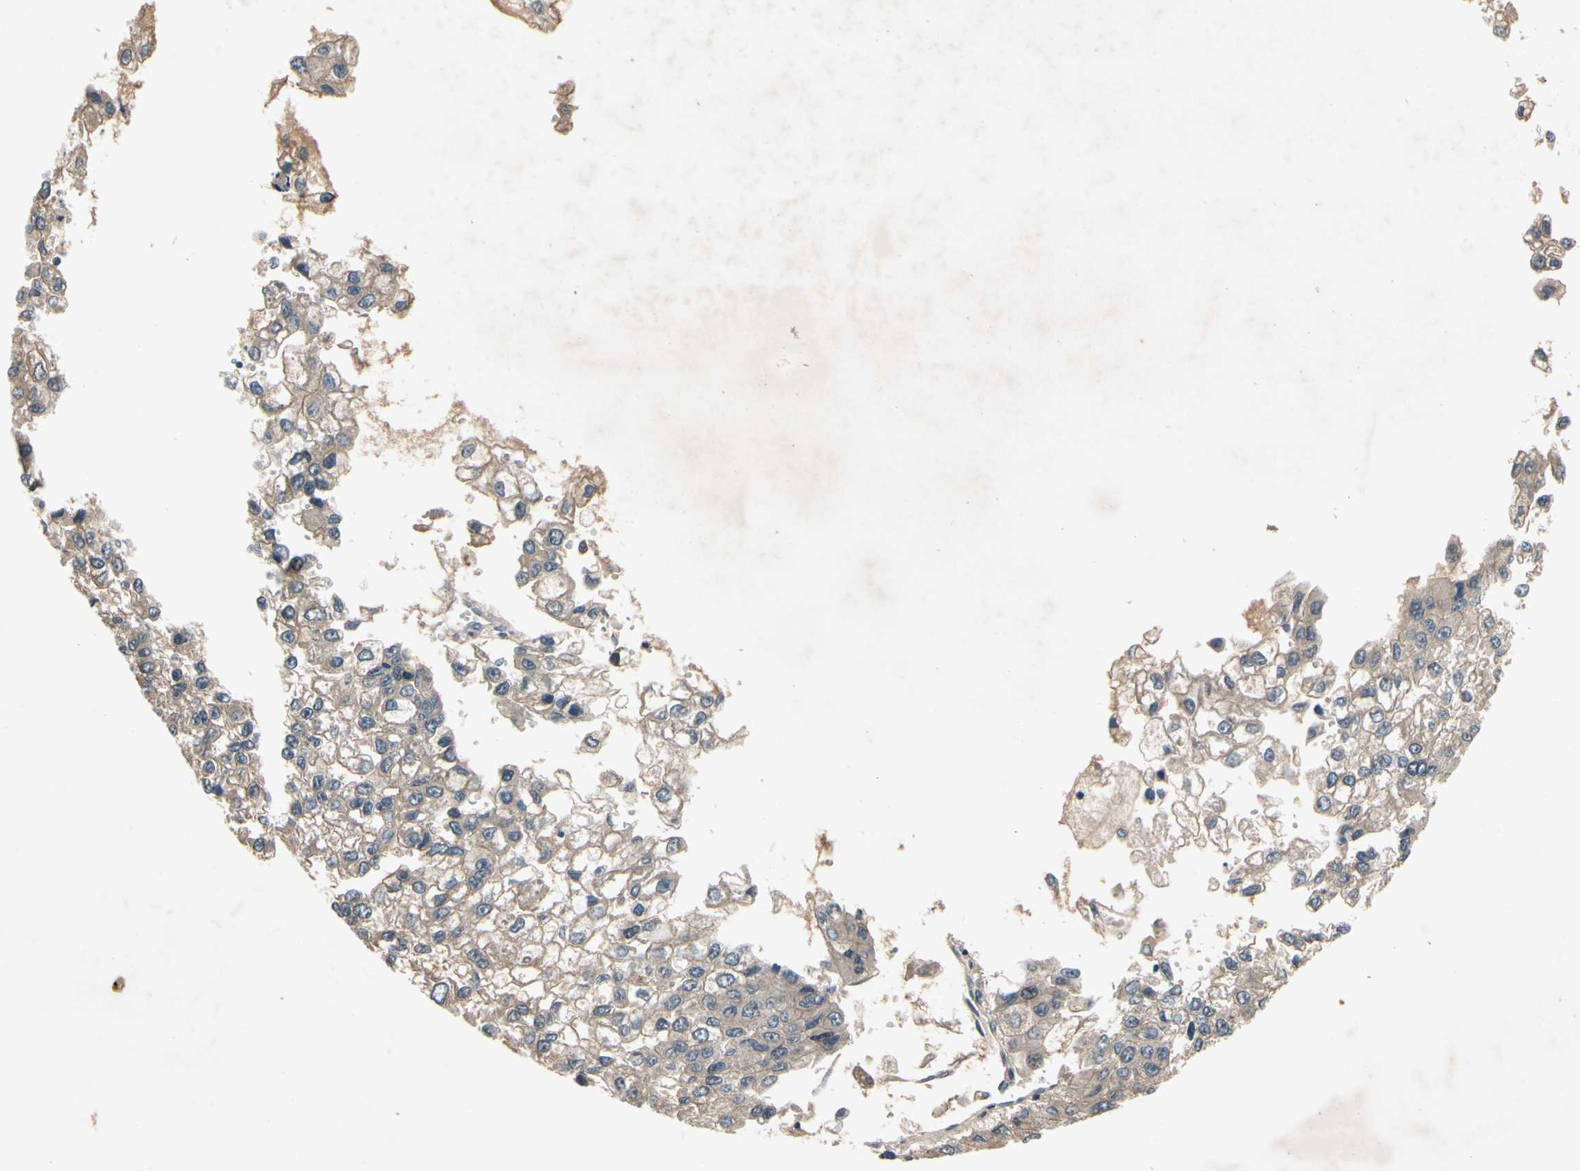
{"staining": {"intensity": "weak", "quantity": ">75%", "location": "cytoplasmic/membranous"}, "tissue": "liver cancer", "cell_type": "Tumor cells", "image_type": "cancer", "snomed": [{"axis": "morphology", "description": "Carcinoma, Hepatocellular, NOS"}, {"axis": "topography", "description": "Liver"}], "caption": "The micrograph demonstrates staining of liver hepatocellular carcinoma, revealing weak cytoplasmic/membranous protein staining (brown color) within tumor cells.", "gene": "NSF", "patient": {"sex": "female", "age": 66}}